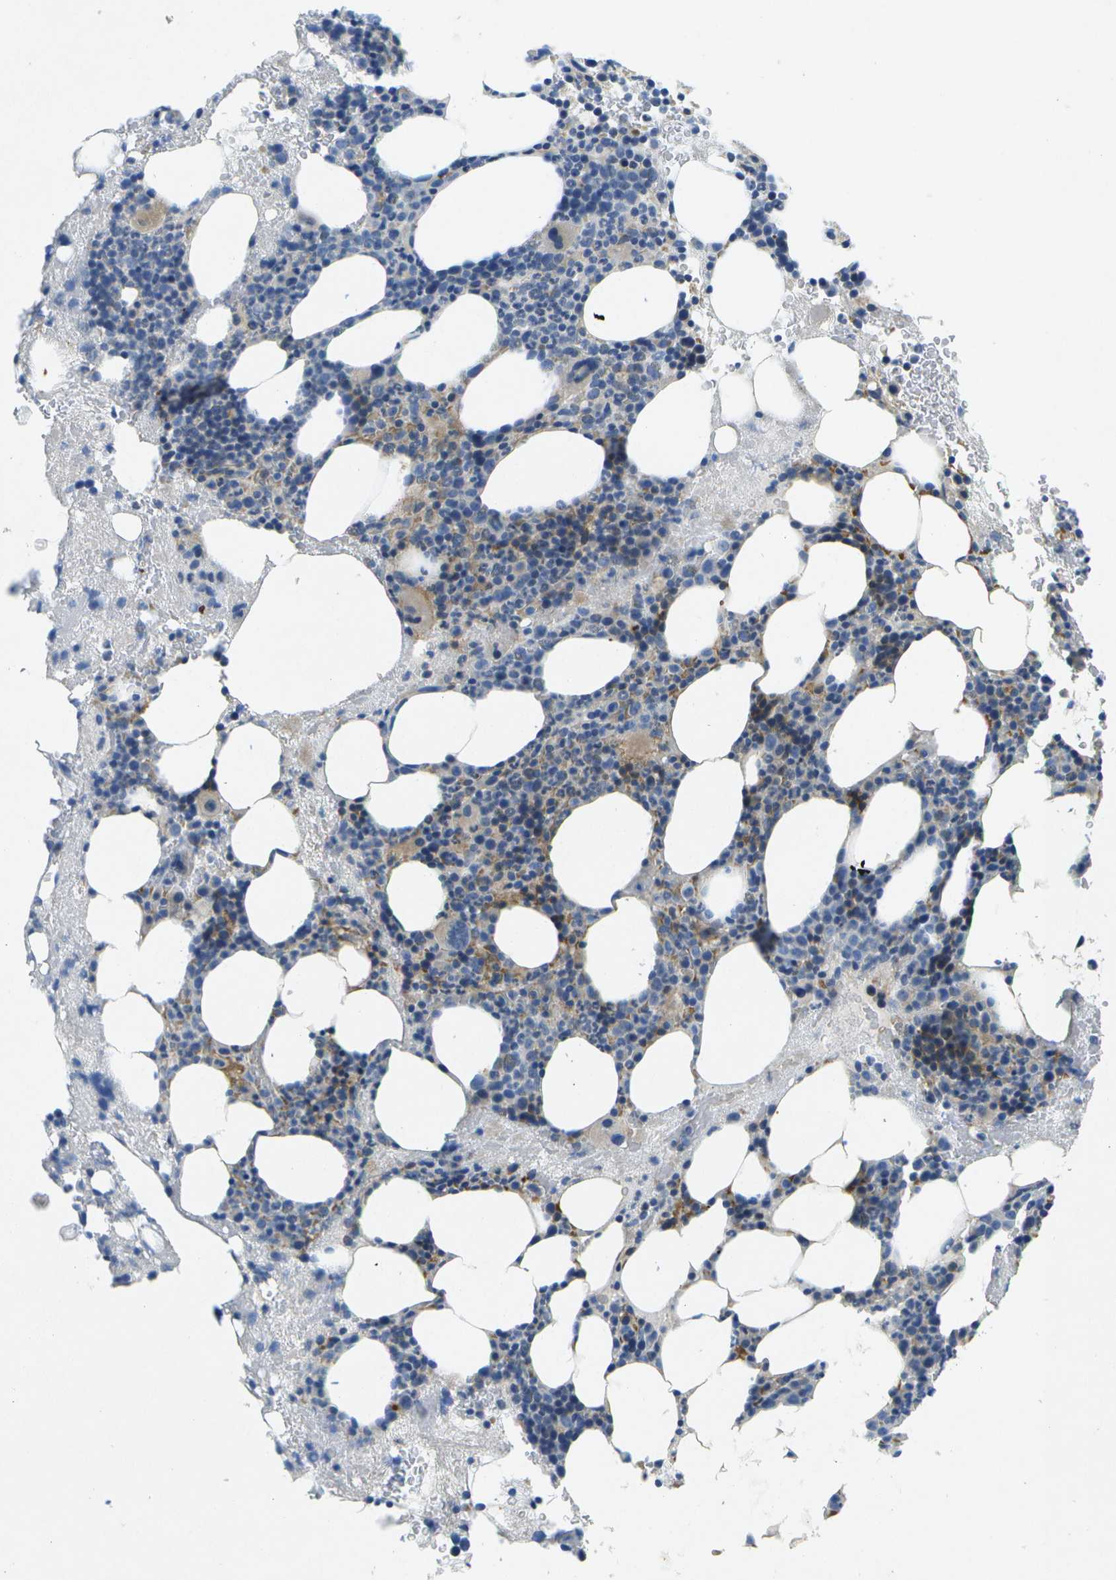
{"staining": {"intensity": "weak", "quantity": "<25%", "location": "cytoplasmic/membranous"}, "tissue": "bone marrow", "cell_type": "Hematopoietic cells", "image_type": "normal", "snomed": [{"axis": "morphology", "description": "Normal tissue, NOS"}, {"axis": "morphology", "description": "Inflammation, NOS"}, {"axis": "topography", "description": "Bone marrow"}], "caption": "This is an immunohistochemistry photomicrograph of unremarkable human bone marrow. There is no positivity in hematopoietic cells.", "gene": "LIPG", "patient": {"sex": "female", "age": 78}}